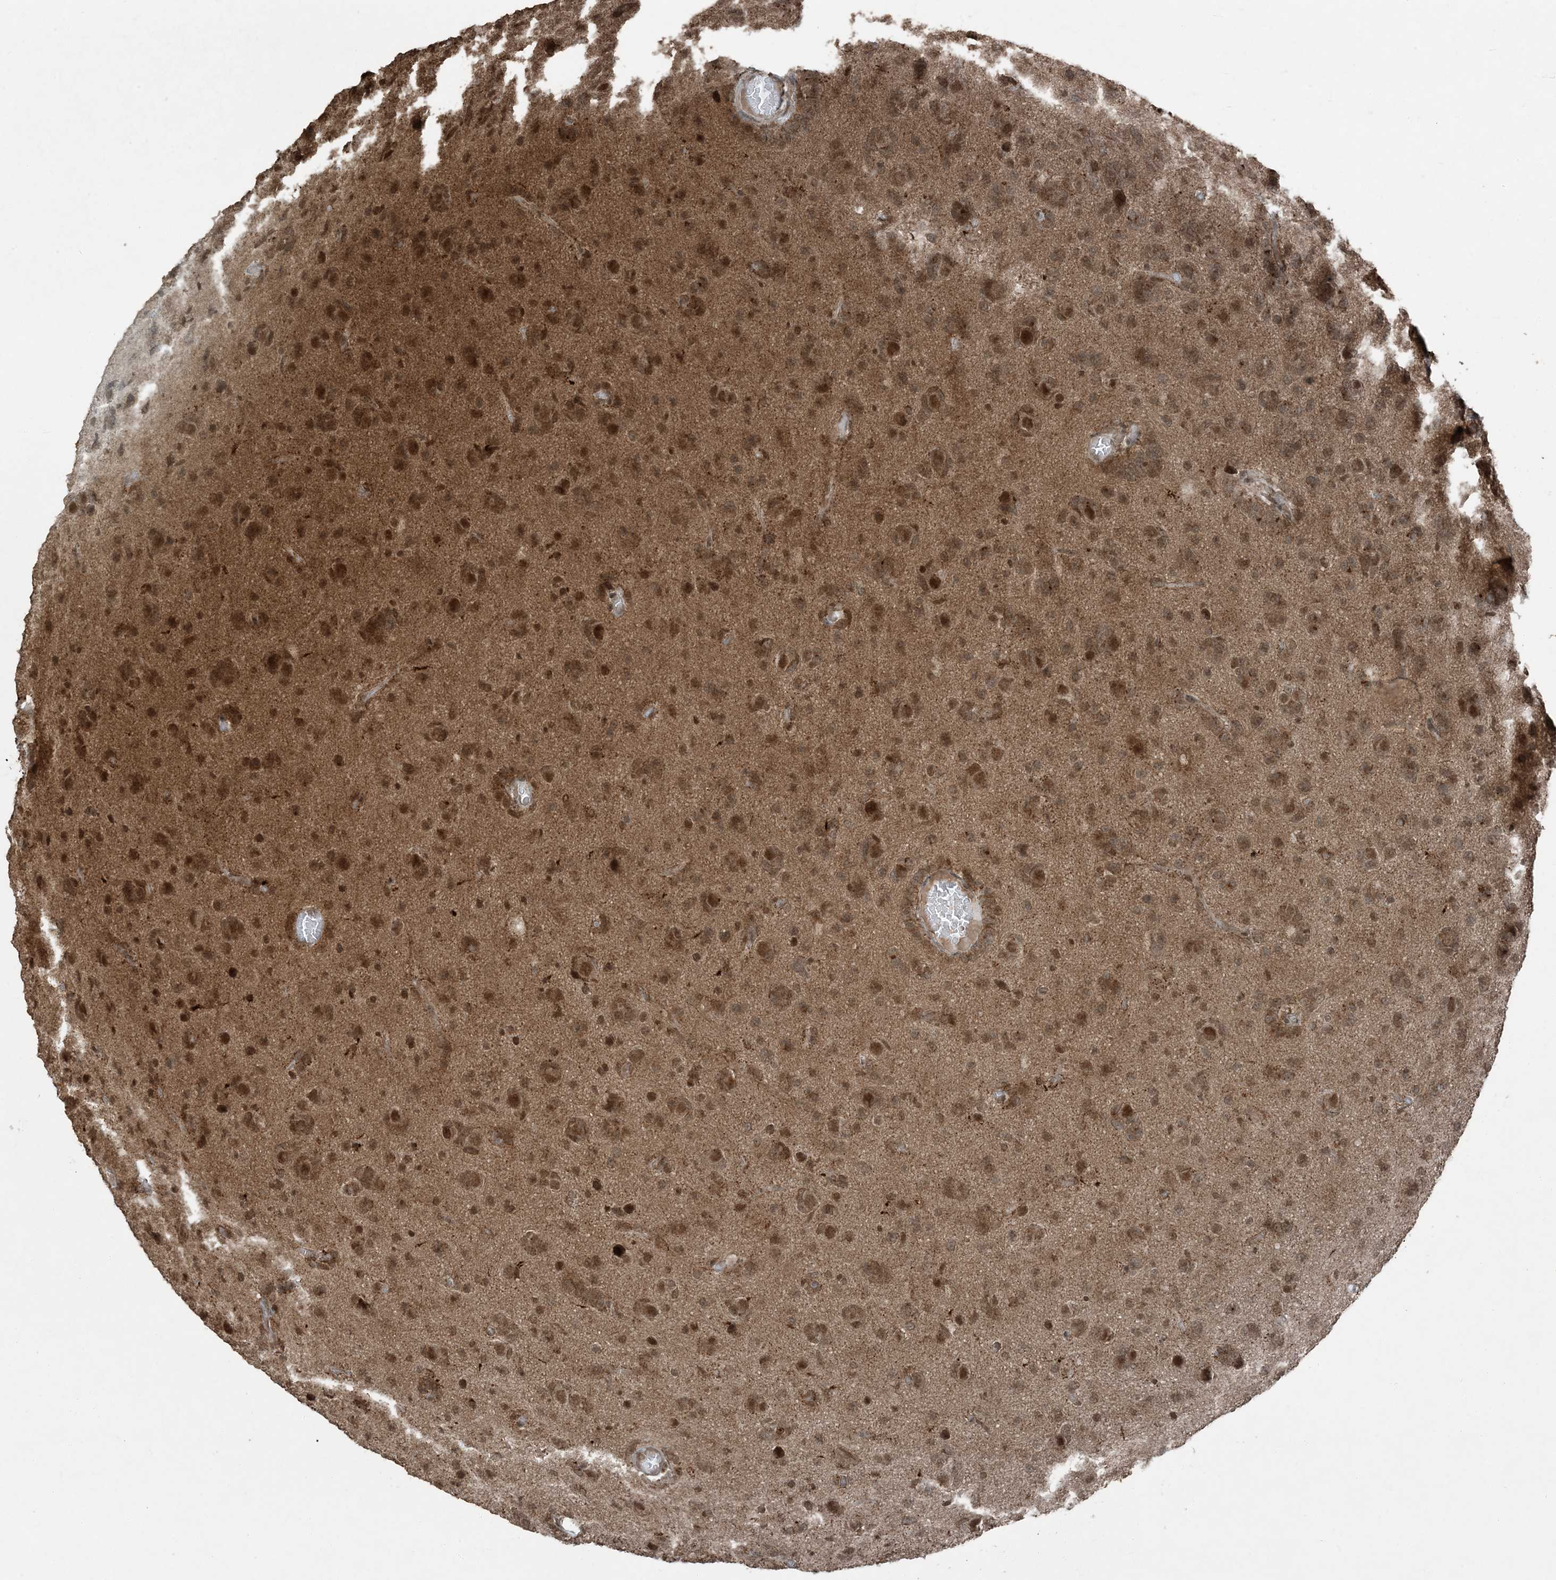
{"staining": {"intensity": "moderate", "quantity": ">75%", "location": "cytoplasmic/membranous,nuclear"}, "tissue": "glioma", "cell_type": "Tumor cells", "image_type": "cancer", "snomed": [{"axis": "morphology", "description": "Glioma, malignant, High grade"}, {"axis": "topography", "description": "Brain"}], "caption": "Immunohistochemistry of human glioma demonstrates medium levels of moderate cytoplasmic/membranous and nuclear staining in about >75% of tumor cells. (Brightfield microscopy of DAB IHC at high magnification).", "gene": "TRAPPC12", "patient": {"sex": "female", "age": 59}}